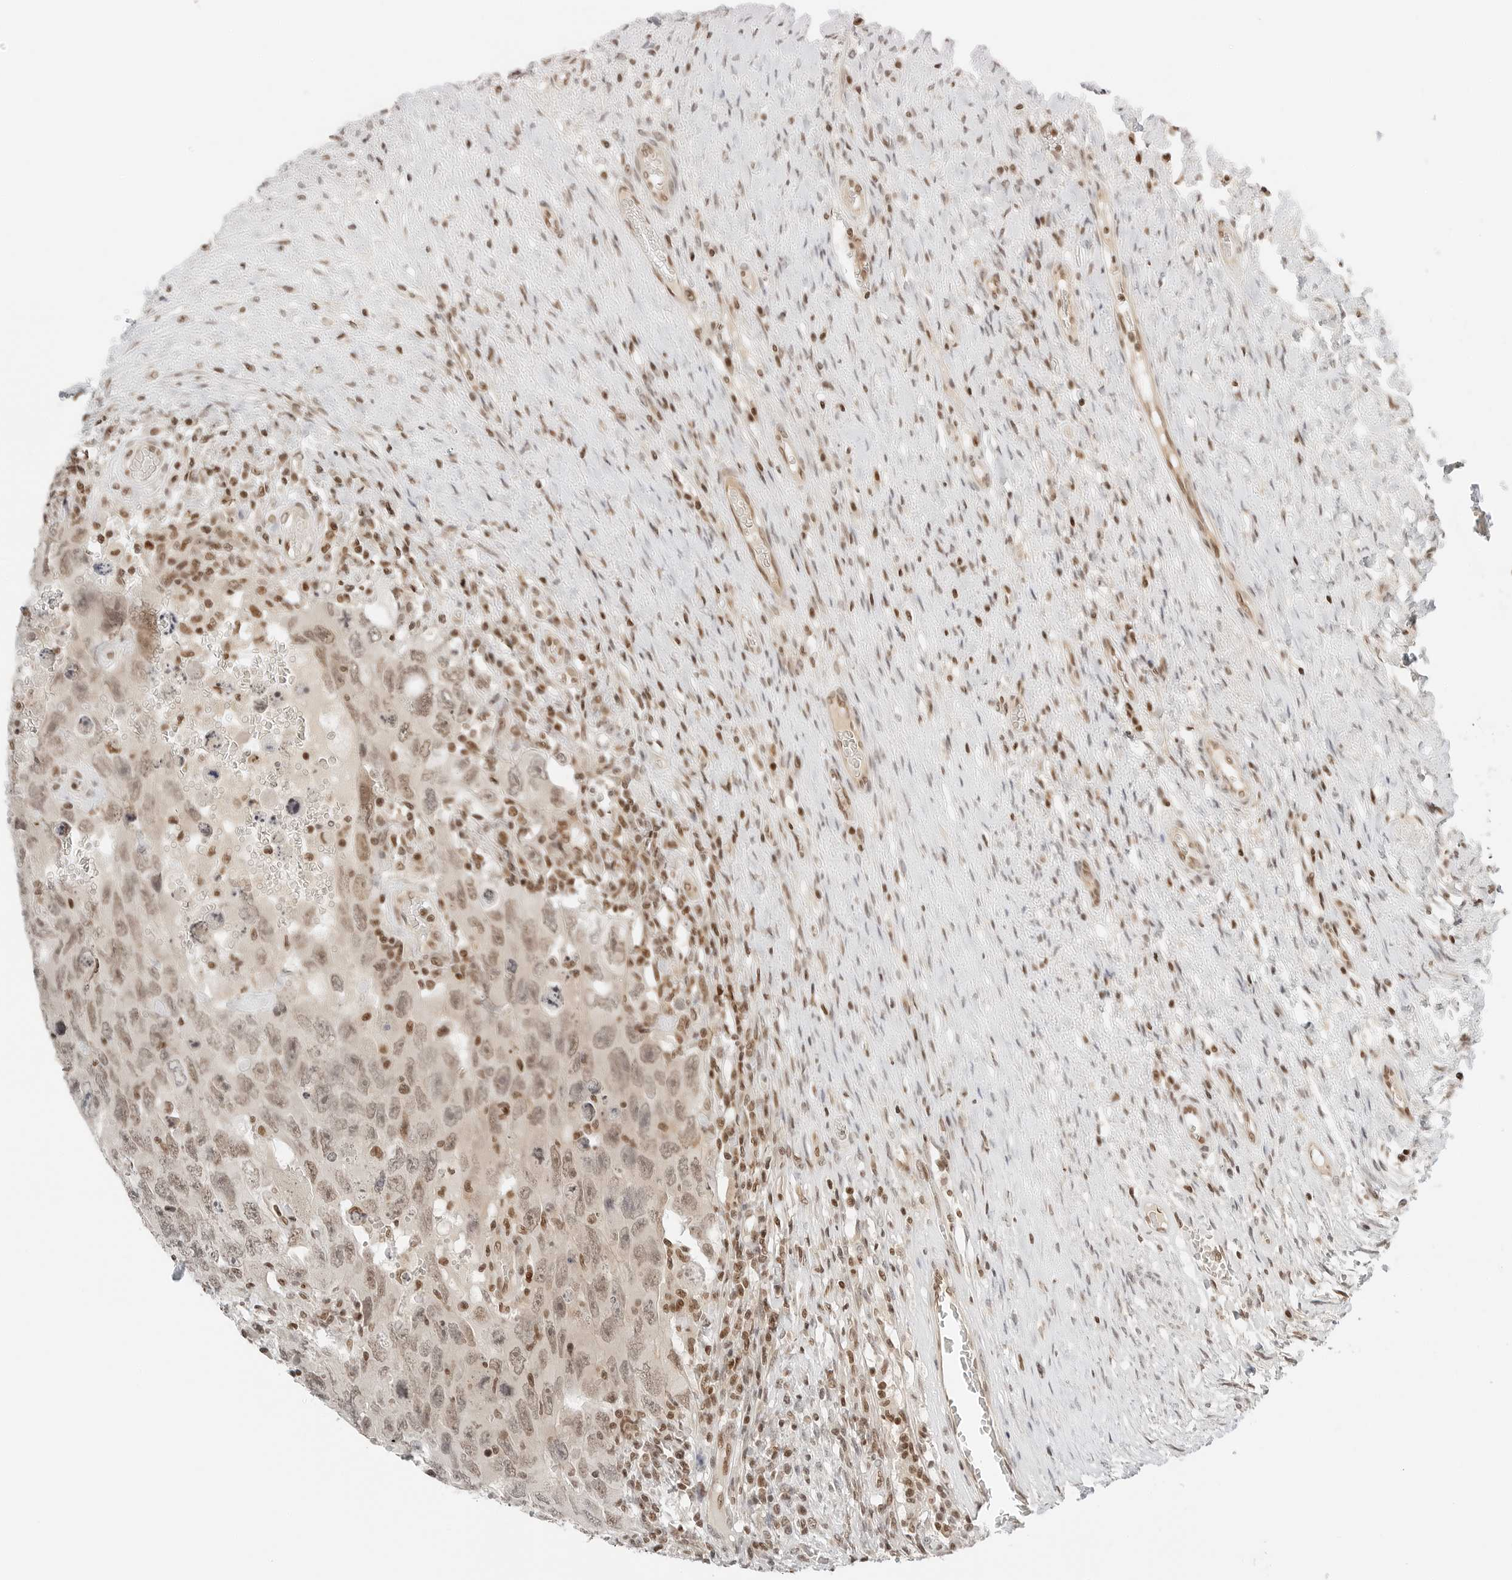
{"staining": {"intensity": "weak", "quantity": ">75%", "location": "nuclear"}, "tissue": "testis cancer", "cell_type": "Tumor cells", "image_type": "cancer", "snomed": [{"axis": "morphology", "description": "Carcinoma, Embryonal, NOS"}, {"axis": "topography", "description": "Testis"}], "caption": "Brown immunohistochemical staining in human embryonal carcinoma (testis) reveals weak nuclear staining in approximately >75% of tumor cells.", "gene": "CRTC2", "patient": {"sex": "male", "age": 26}}